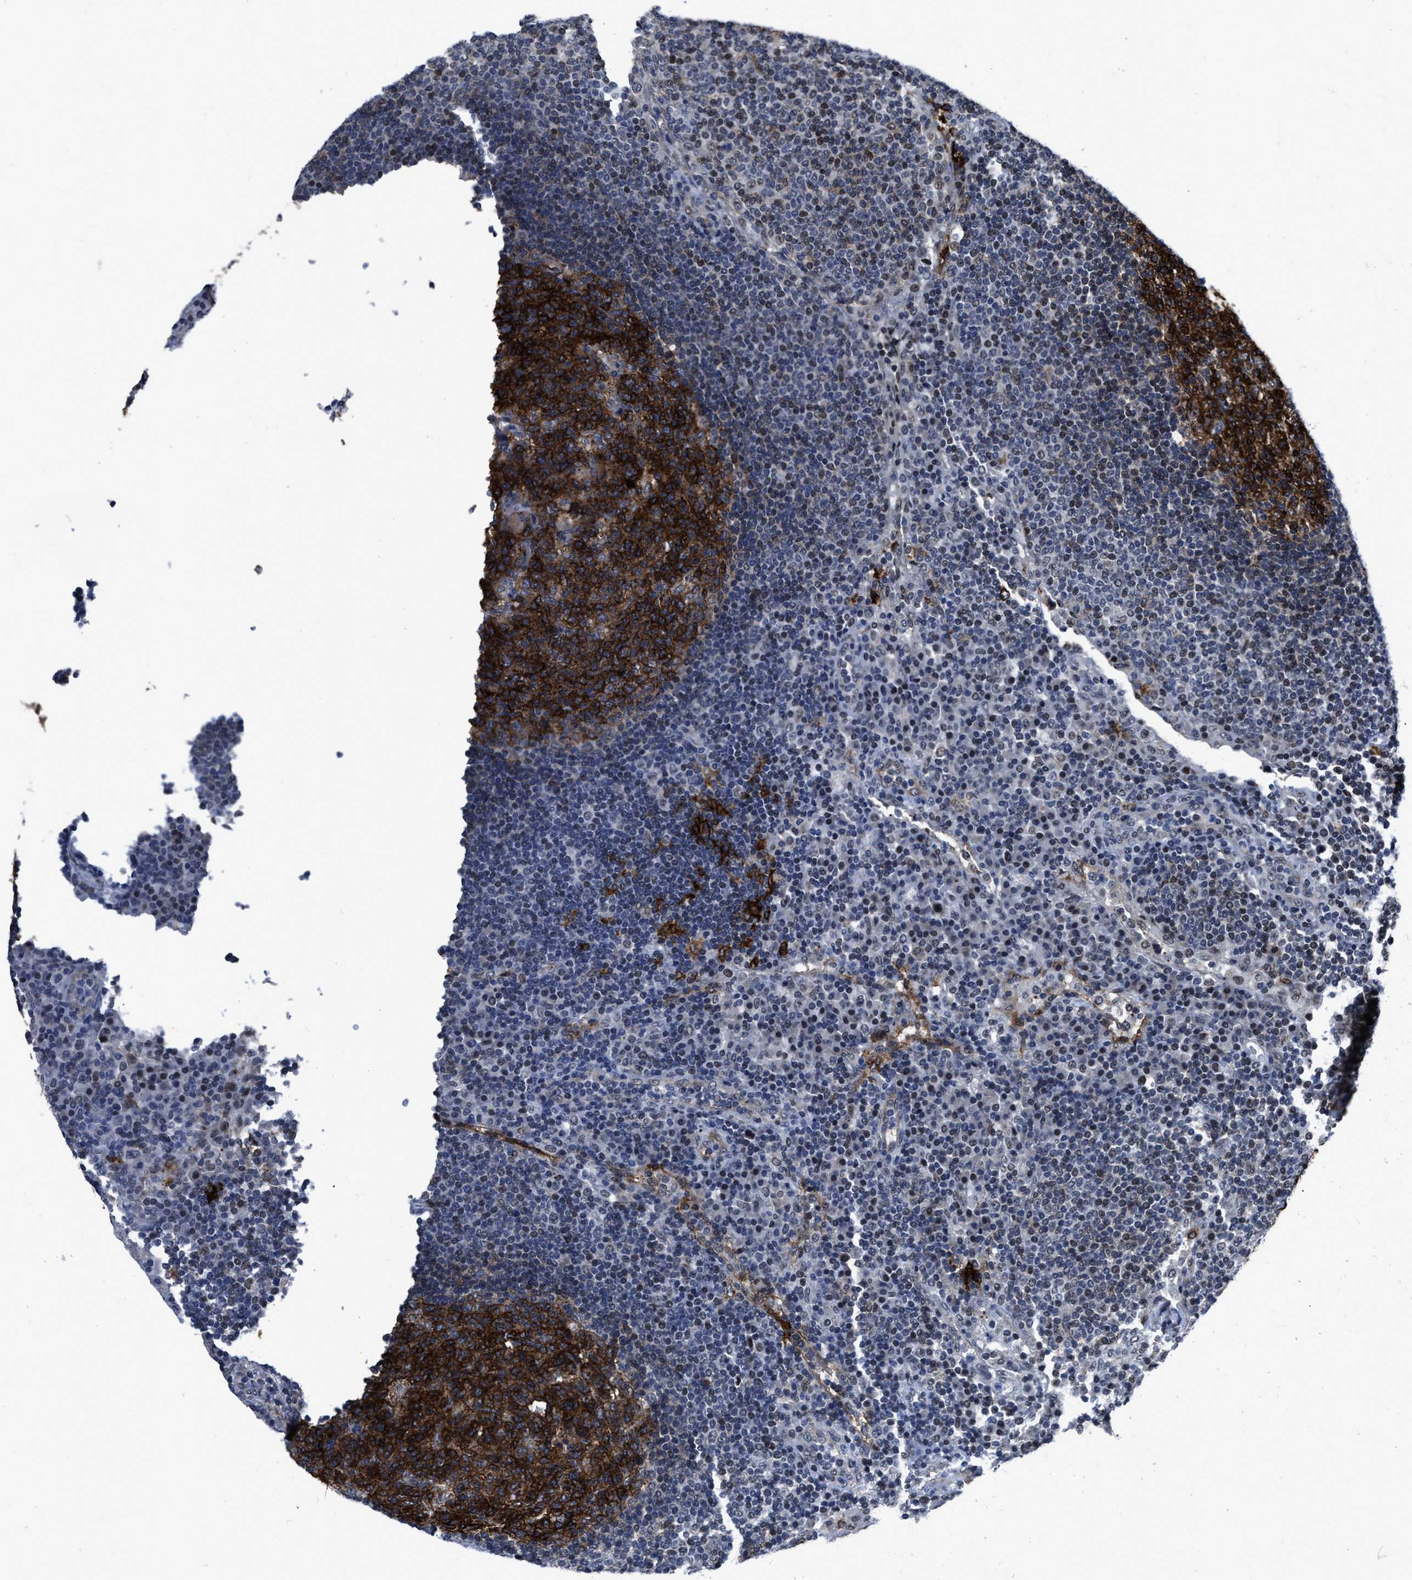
{"staining": {"intensity": "strong", "quantity": ">75%", "location": "cytoplasmic/membranous"}, "tissue": "lymph node", "cell_type": "Germinal center cells", "image_type": "normal", "snomed": [{"axis": "morphology", "description": "Normal tissue, NOS"}, {"axis": "topography", "description": "Lymph node"}], "caption": "IHC micrograph of unremarkable lymph node: human lymph node stained using immunohistochemistry (IHC) demonstrates high levels of strong protein expression localized specifically in the cytoplasmic/membranous of germinal center cells, appearing as a cytoplasmic/membranous brown color.", "gene": "MARCKSL1", "patient": {"sex": "female", "age": 53}}